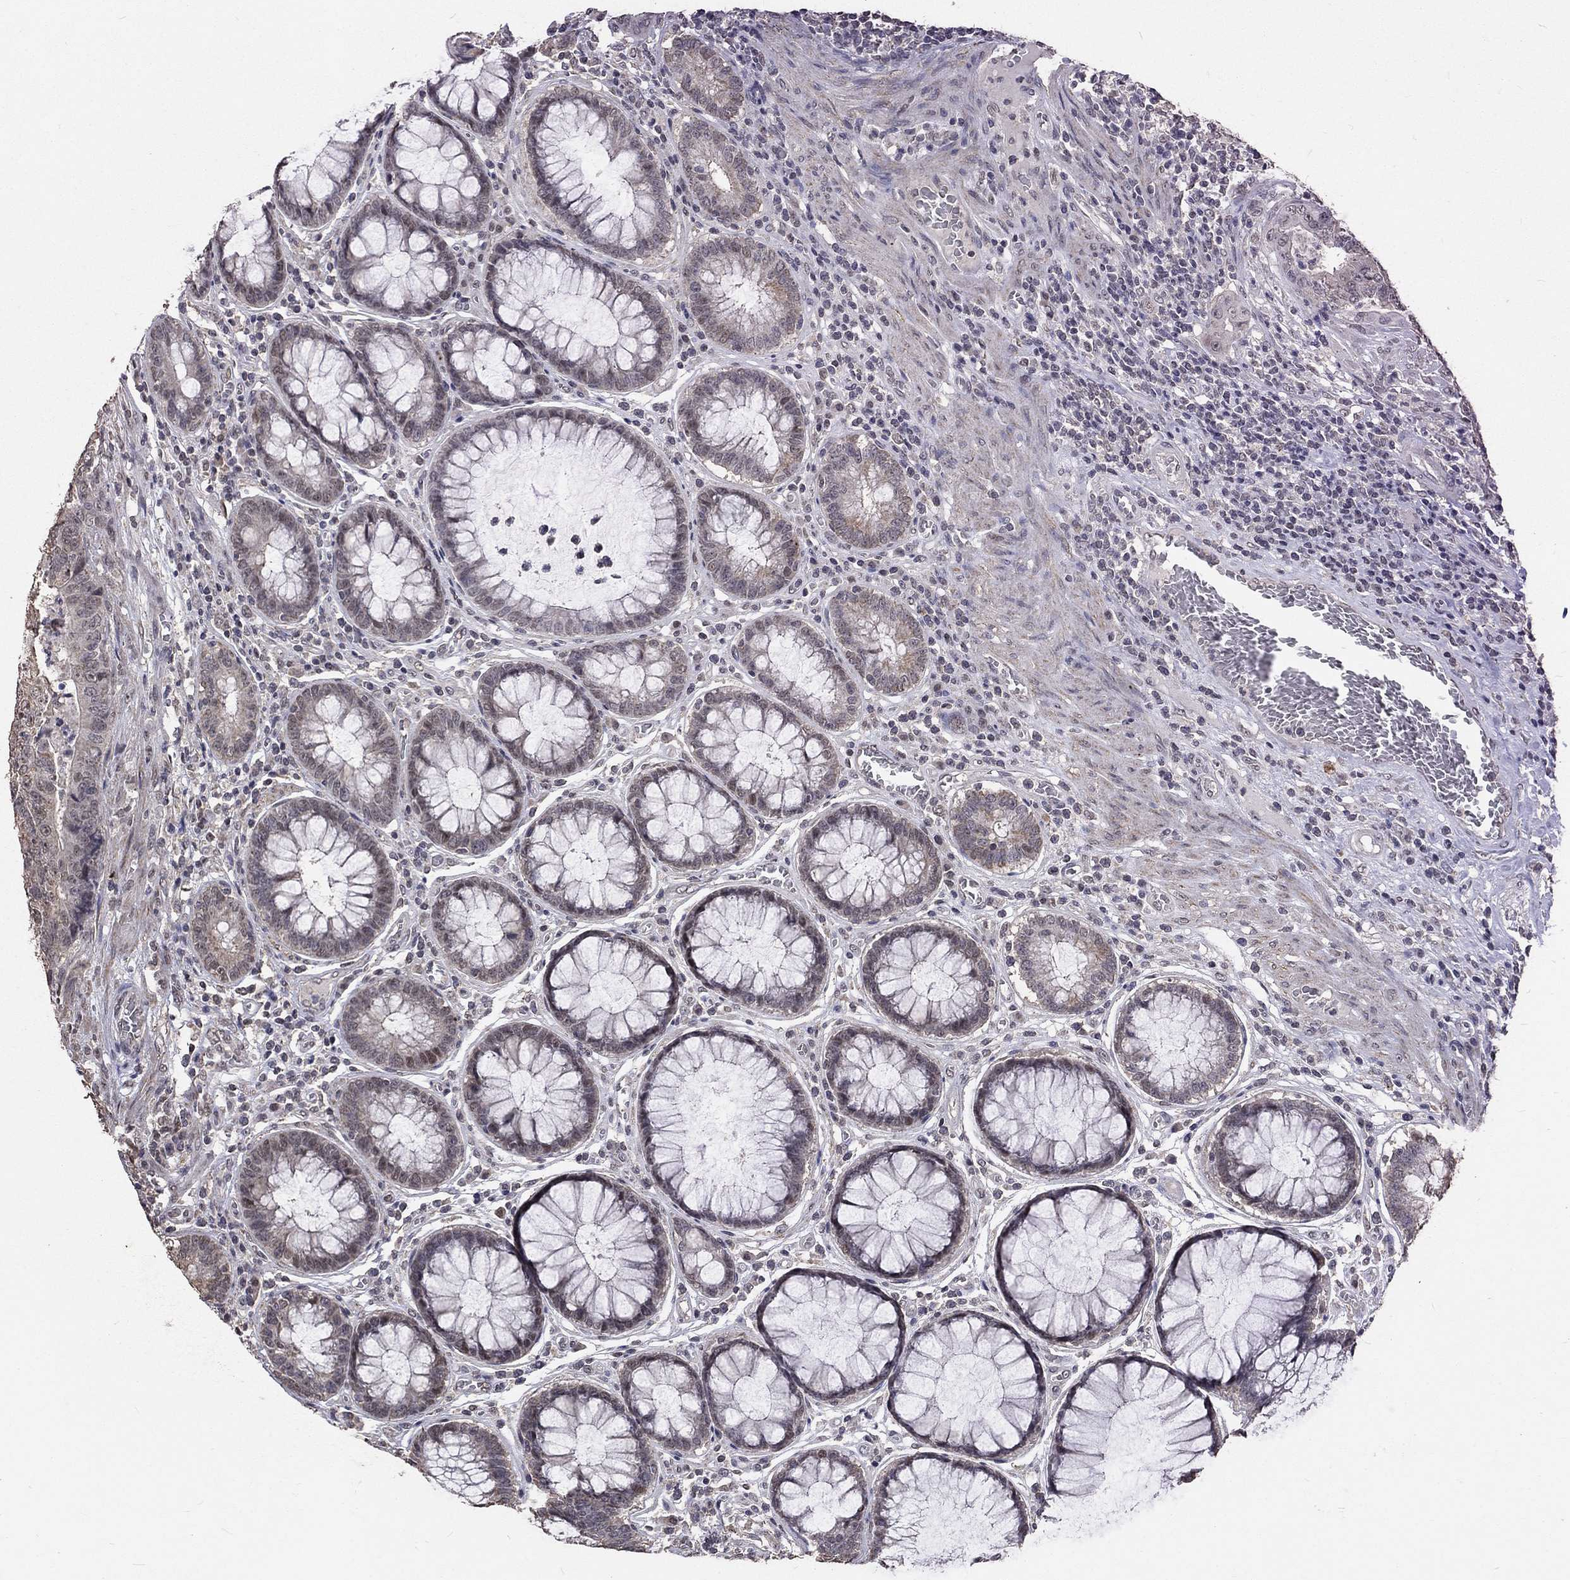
{"staining": {"intensity": "negative", "quantity": "none", "location": "none"}, "tissue": "colorectal cancer", "cell_type": "Tumor cells", "image_type": "cancer", "snomed": [{"axis": "morphology", "description": "Adenocarcinoma, NOS"}, {"axis": "topography", "description": "Colon"}], "caption": "Immunohistochemistry of adenocarcinoma (colorectal) shows no staining in tumor cells.", "gene": "SPATA33", "patient": {"sex": "female", "age": 48}}